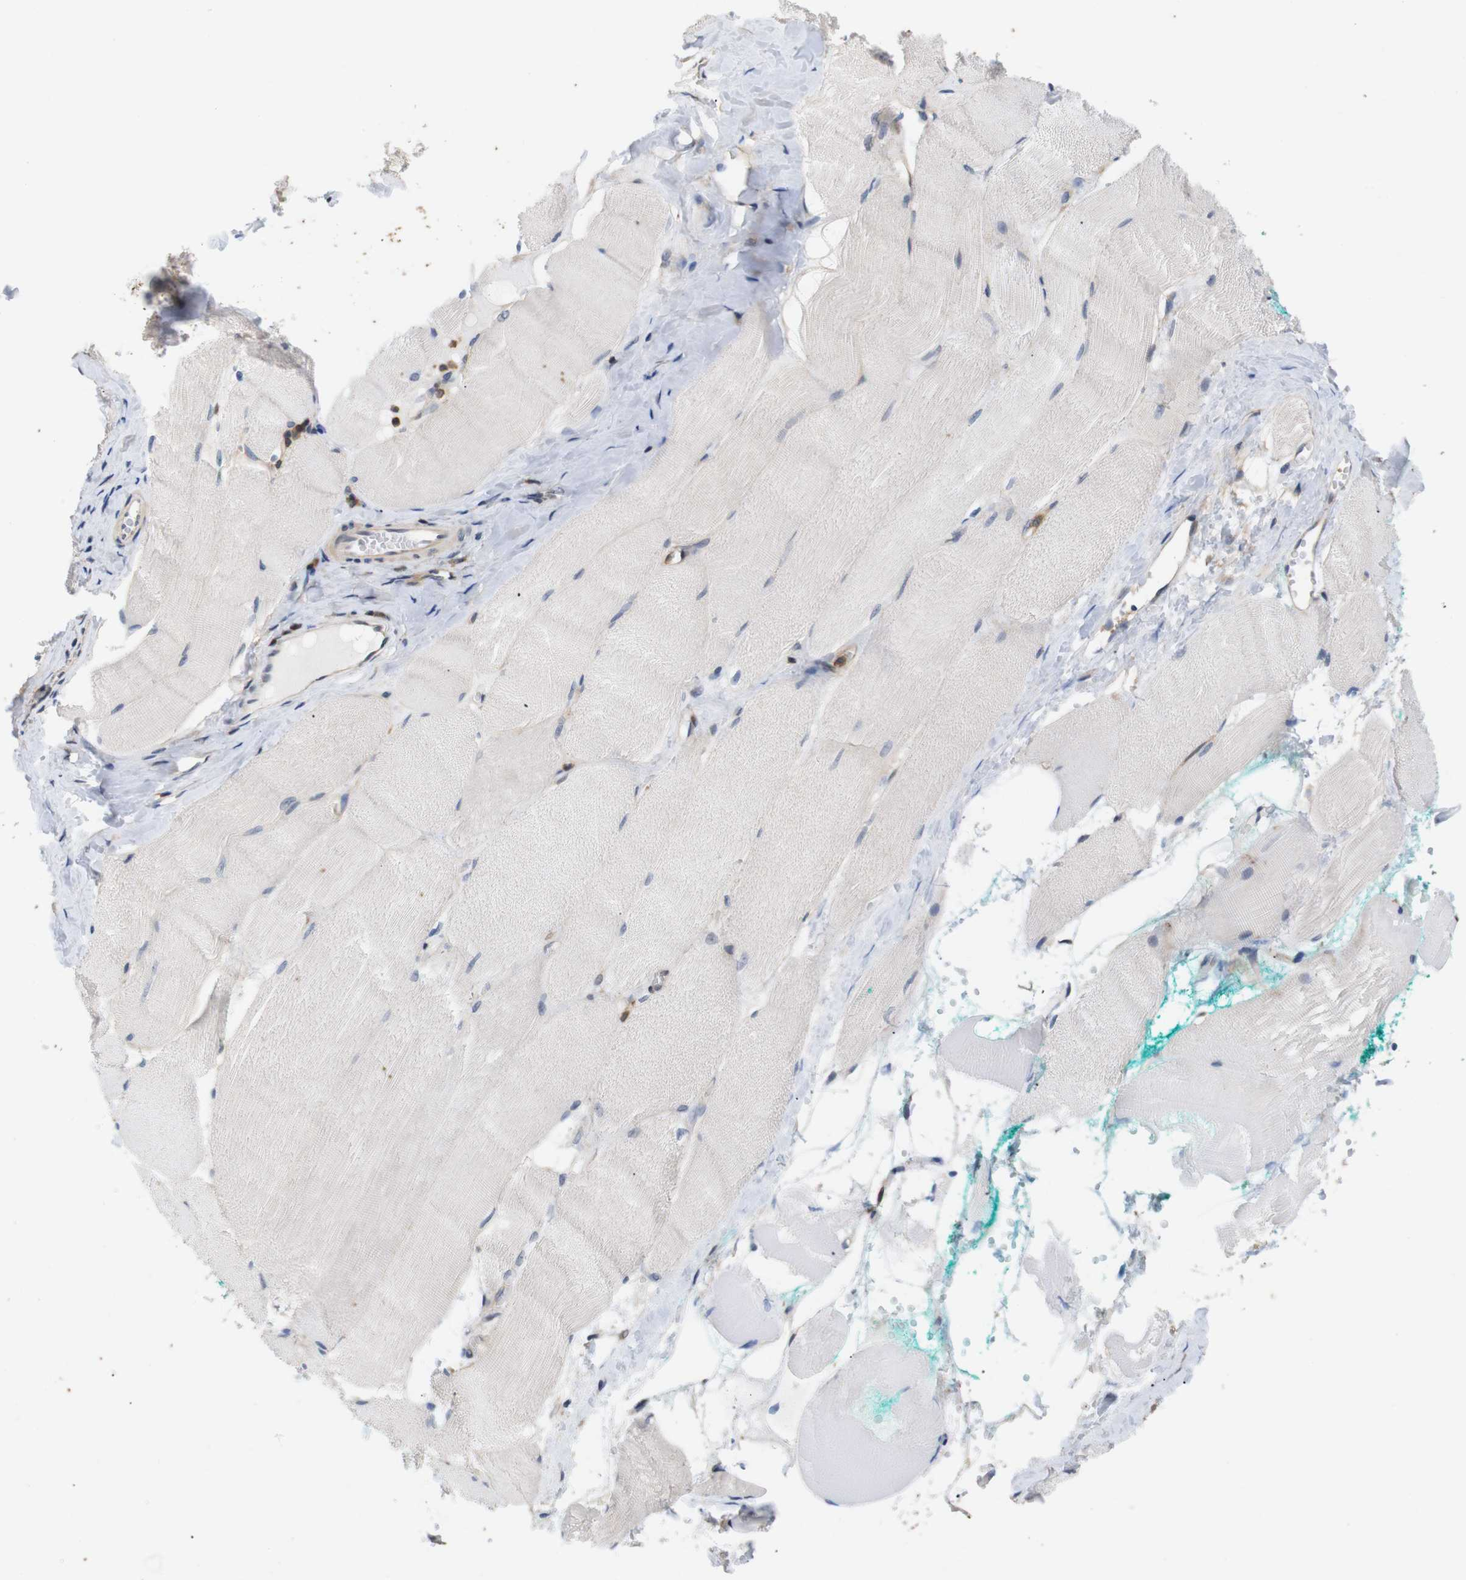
{"staining": {"intensity": "negative", "quantity": "none", "location": "none"}, "tissue": "skeletal muscle", "cell_type": "Myocytes", "image_type": "normal", "snomed": [{"axis": "morphology", "description": "Normal tissue, NOS"}, {"axis": "morphology", "description": "Squamous cell carcinoma, NOS"}, {"axis": "topography", "description": "Skeletal muscle"}], "caption": "DAB (3,3'-diaminobenzidine) immunohistochemical staining of benign skeletal muscle displays no significant expression in myocytes. (Brightfield microscopy of DAB immunohistochemistry (IHC) at high magnification).", "gene": "BRWD3", "patient": {"sex": "male", "age": 51}}